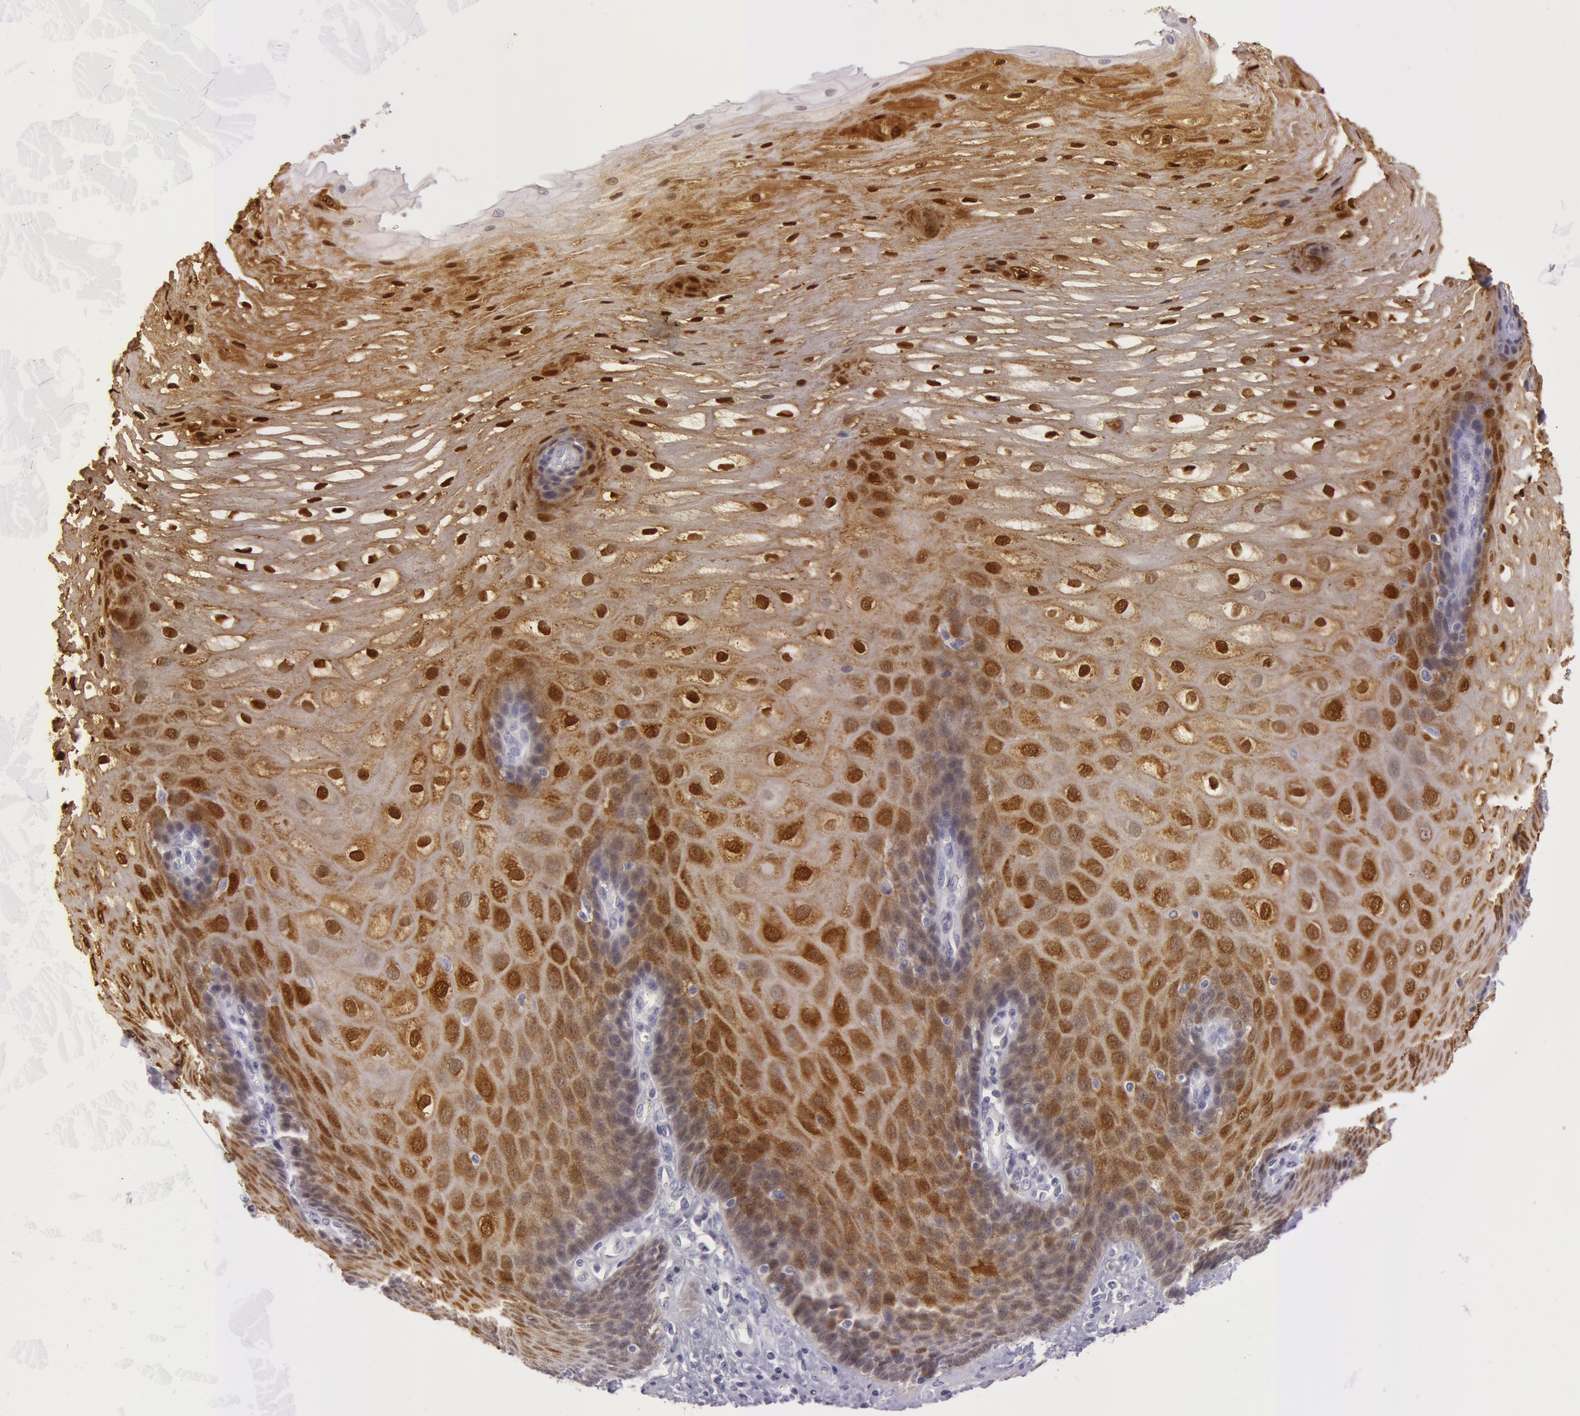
{"staining": {"intensity": "strong", "quantity": ">75%", "location": "cytoplasmic/membranous,nuclear"}, "tissue": "esophagus", "cell_type": "Squamous epithelial cells", "image_type": "normal", "snomed": [{"axis": "morphology", "description": "Normal tissue, NOS"}, {"axis": "morphology", "description": "Adenocarcinoma, NOS"}, {"axis": "topography", "description": "Esophagus"}, {"axis": "topography", "description": "Stomach"}], "caption": "Protein expression analysis of benign esophagus exhibits strong cytoplasmic/membranous,nuclear staining in approximately >75% of squamous epithelial cells.", "gene": "IL1RN", "patient": {"sex": "male", "age": 62}}